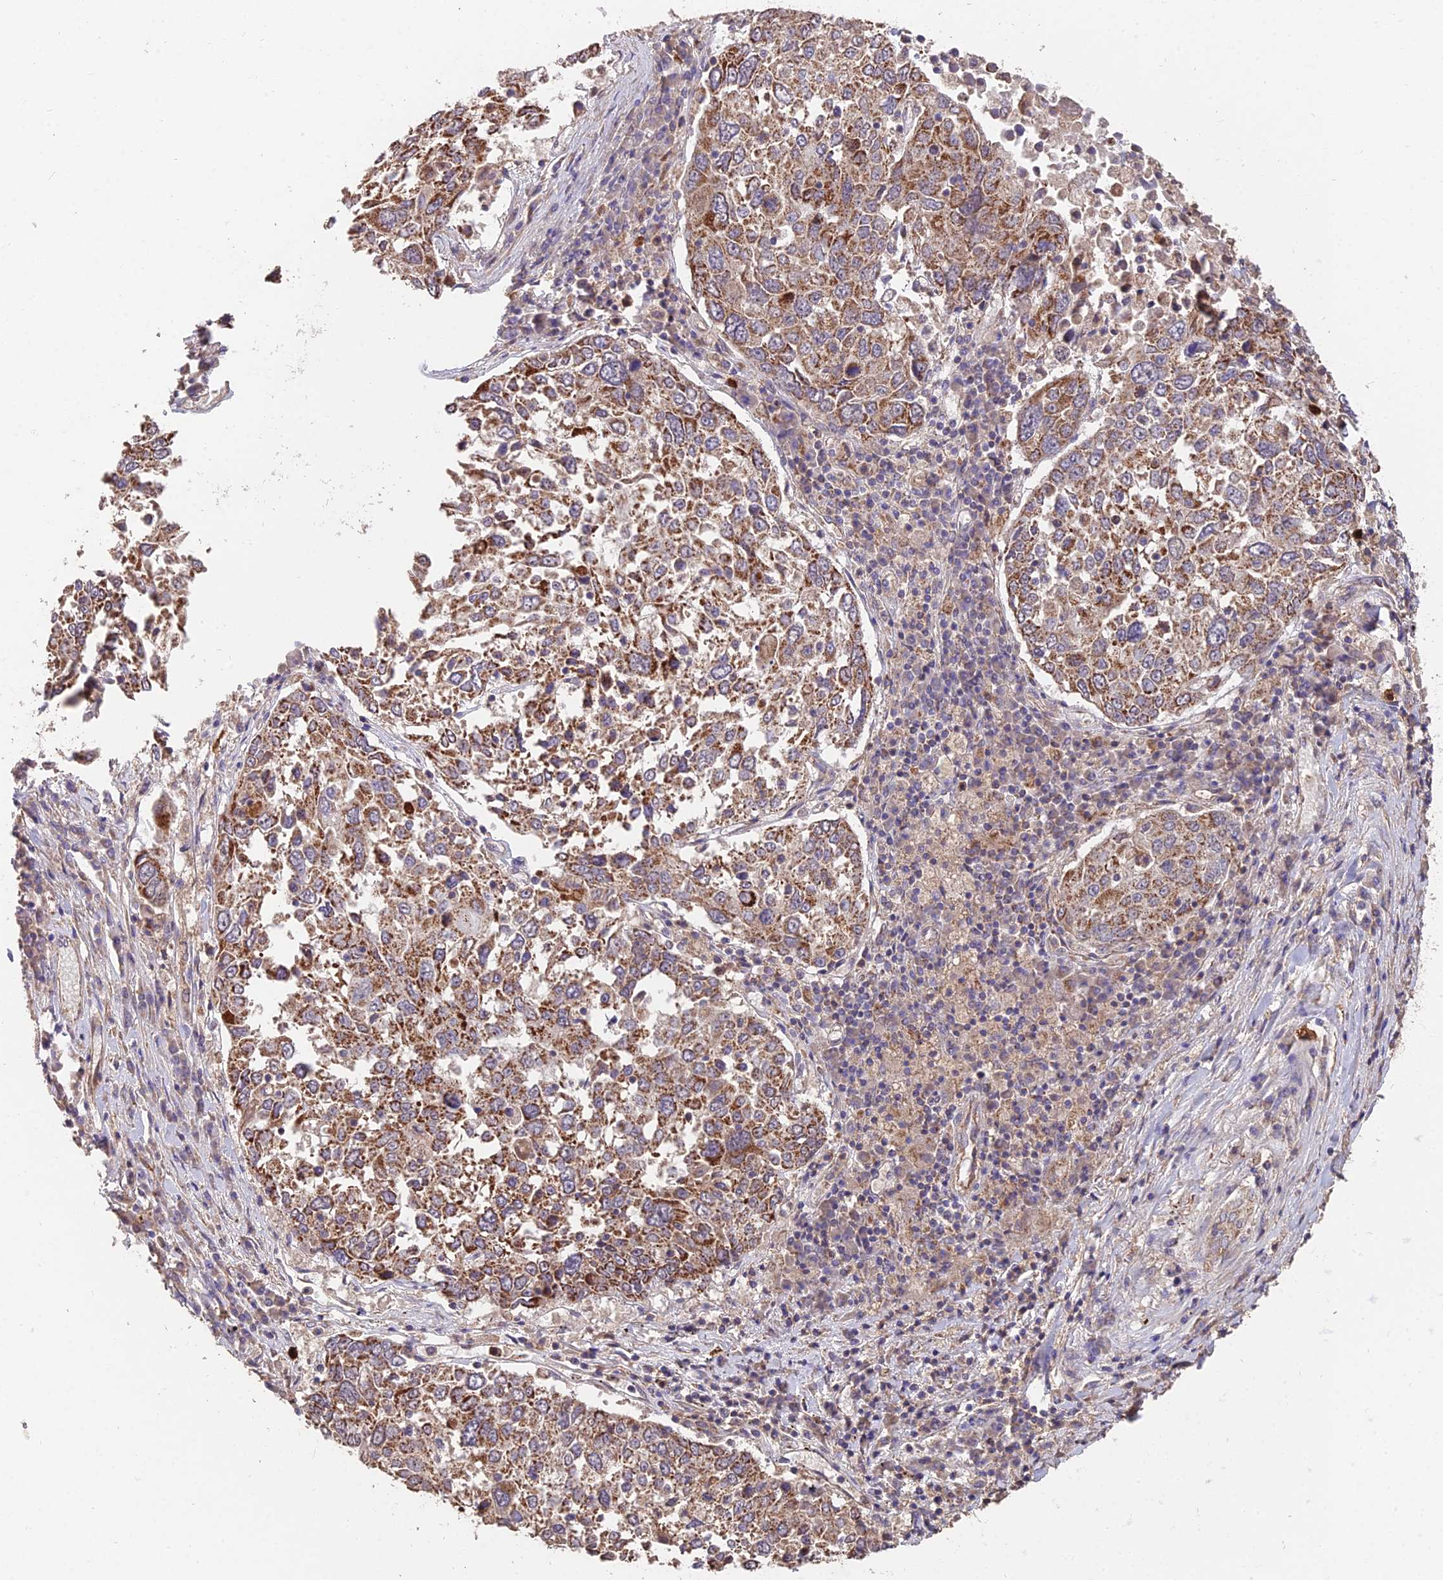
{"staining": {"intensity": "moderate", "quantity": ">75%", "location": "cytoplasmic/membranous"}, "tissue": "lung cancer", "cell_type": "Tumor cells", "image_type": "cancer", "snomed": [{"axis": "morphology", "description": "Squamous cell carcinoma, NOS"}, {"axis": "topography", "description": "Lung"}], "caption": "Lung cancer (squamous cell carcinoma) stained with a protein marker shows moderate staining in tumor cells.", "gene": "IFT22", "patient": {"sex": "male", "age": 65}}